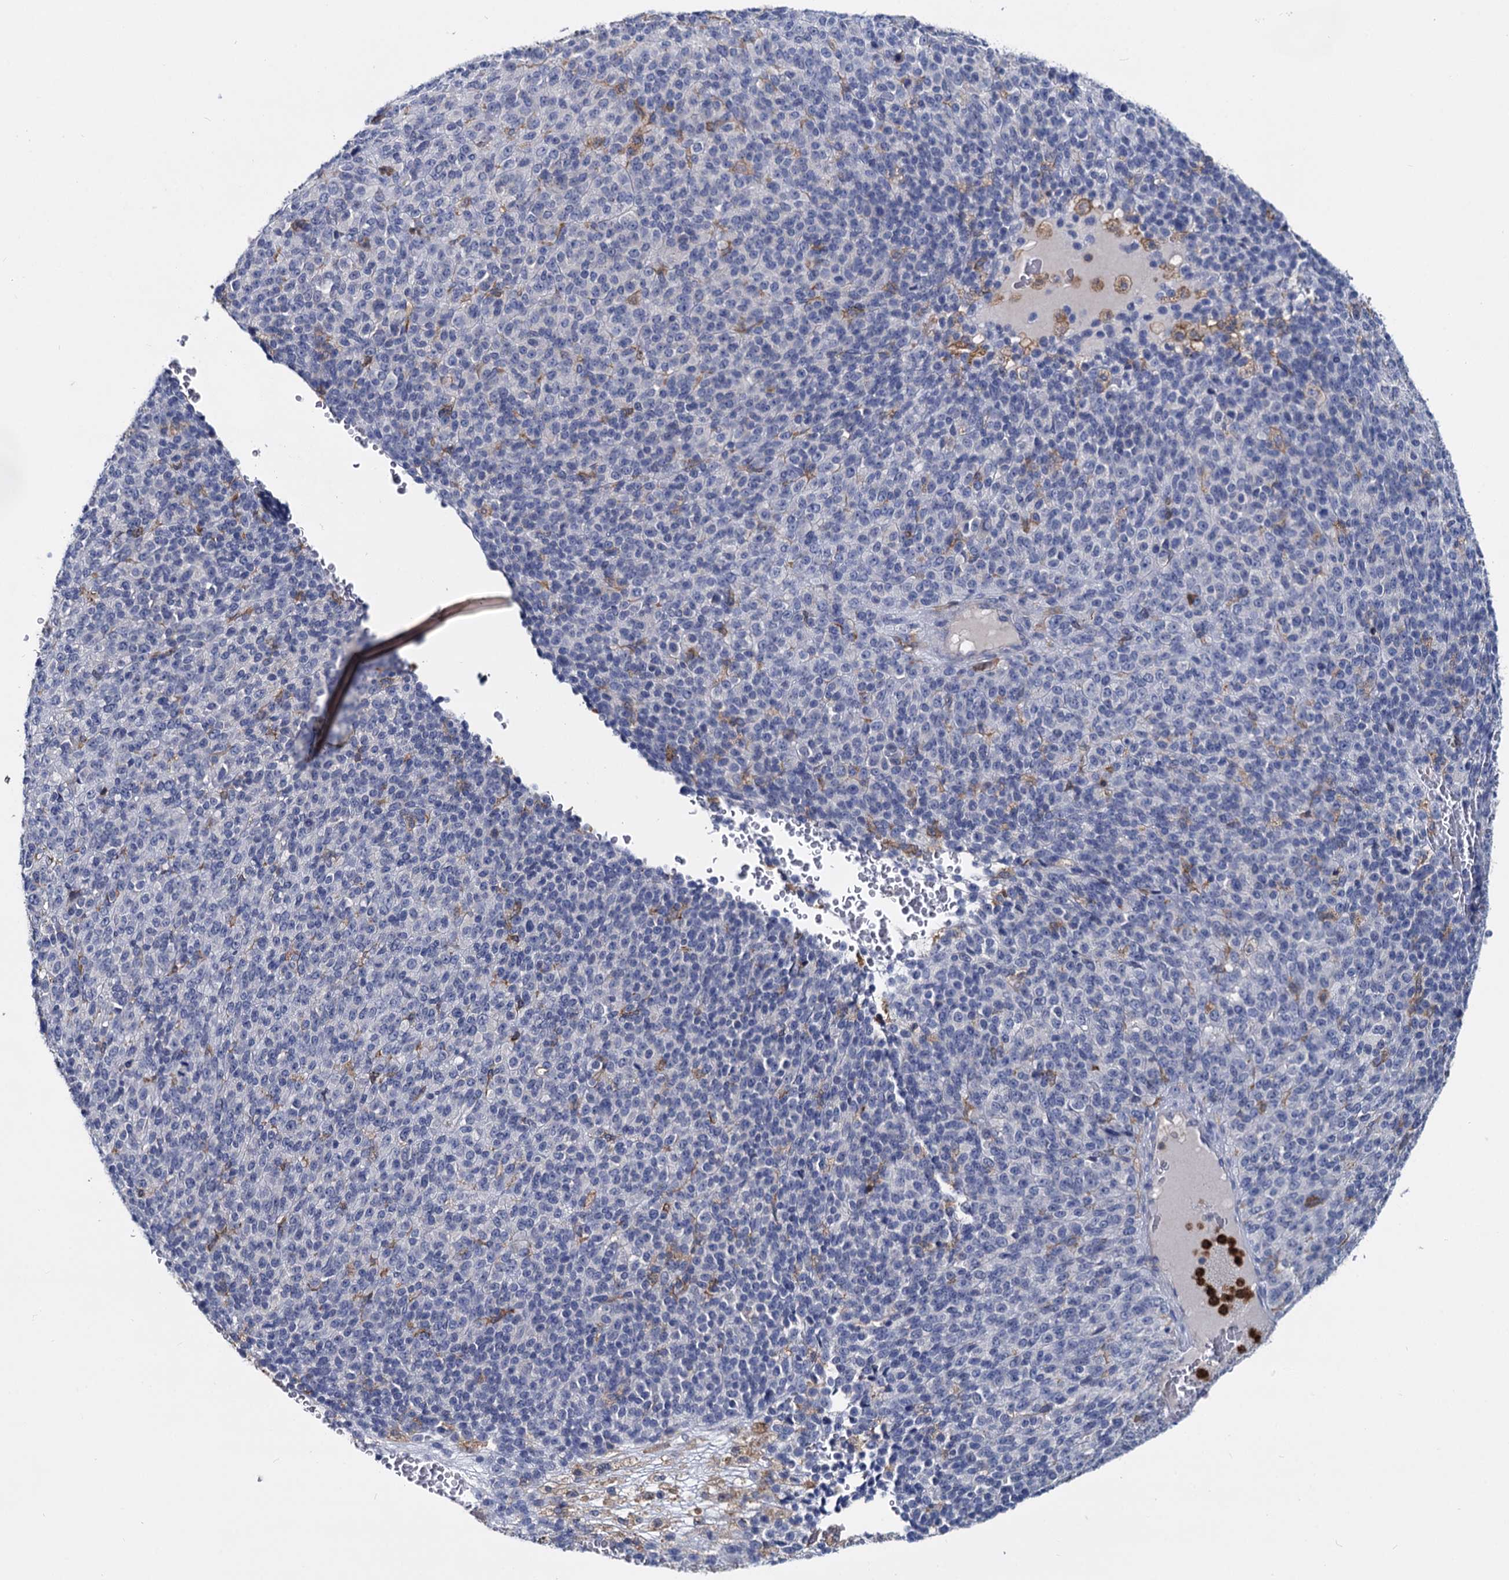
{"staining": {"intensity": "negative", "quantity": "none", "location": "none"}, "tissue": "melanoma", "cell_type": "Tumor cells", "image_type": "cancer", "snomed": [{"axis": "morphology", "description": "Malignant melanoma, Metastatic site"}, {"axis": "topography", "description": "Brain"}], "caption": "The photomicrograph demonstrates no significant staining in tumor cells of malignant melanoma (metastatic site).", "gene": "RHOG", "patient": {"sex": "female", "age": 56}}